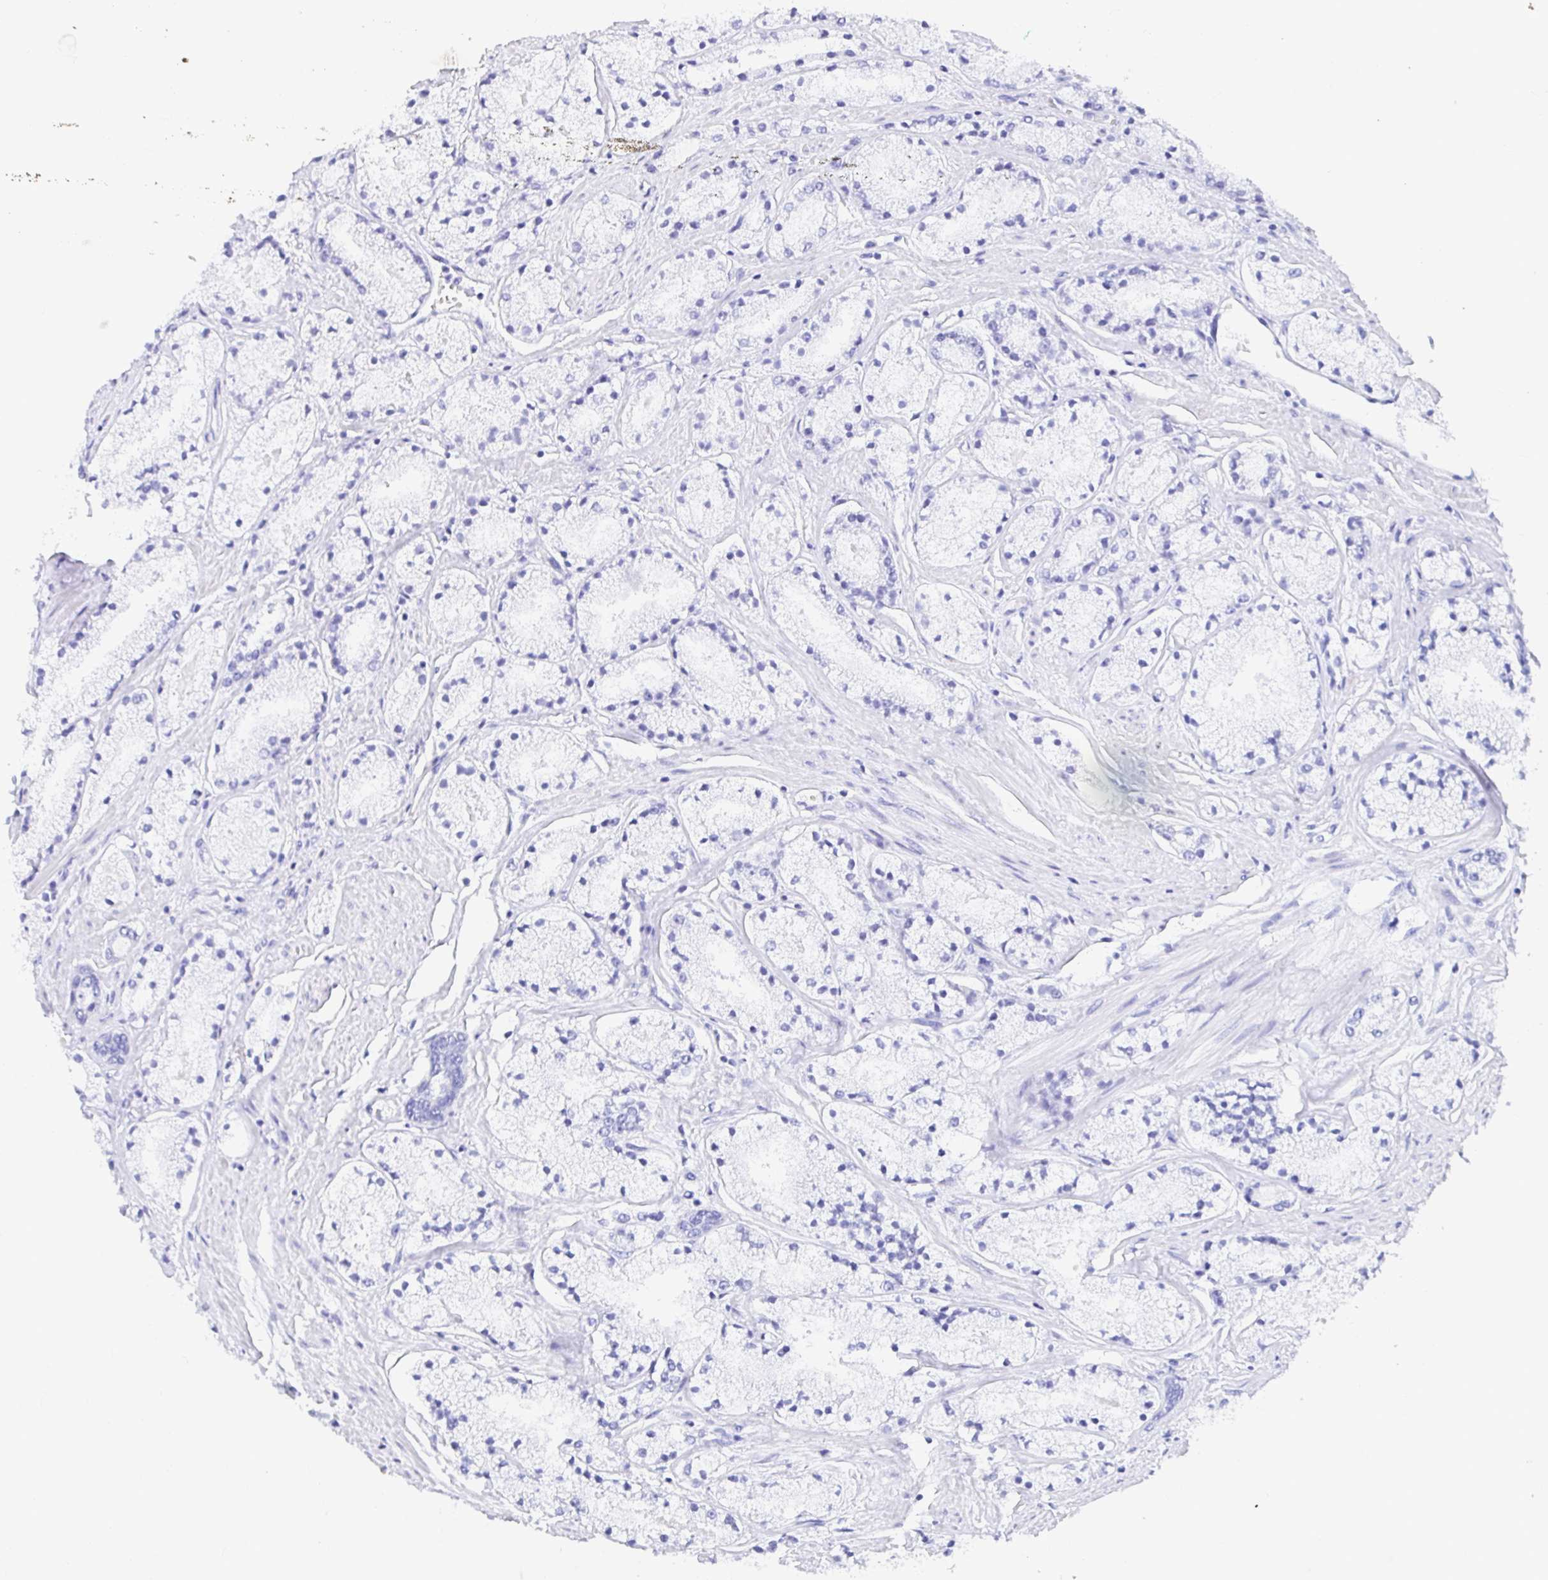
{"staining": {"intensity": "negative", "quantity": "none", "location": "none"}, "tissue": "prostate cancer", "cell_type": "Tumor cells", "image_type": "cancer", "snomed": [{"axis": "morphology", "description": "Adenocarcinoma, High grade"}, {"axis": "topography", "description": "Prostate"}], "caption": "Immunohistochemical staining of prostate cancer (adenocarcinoma (high-grade)) demonstrates no significant positivity in tumor cells.", "gene": "EZHIP", "patient": {"sex": "male", "age": 63}}